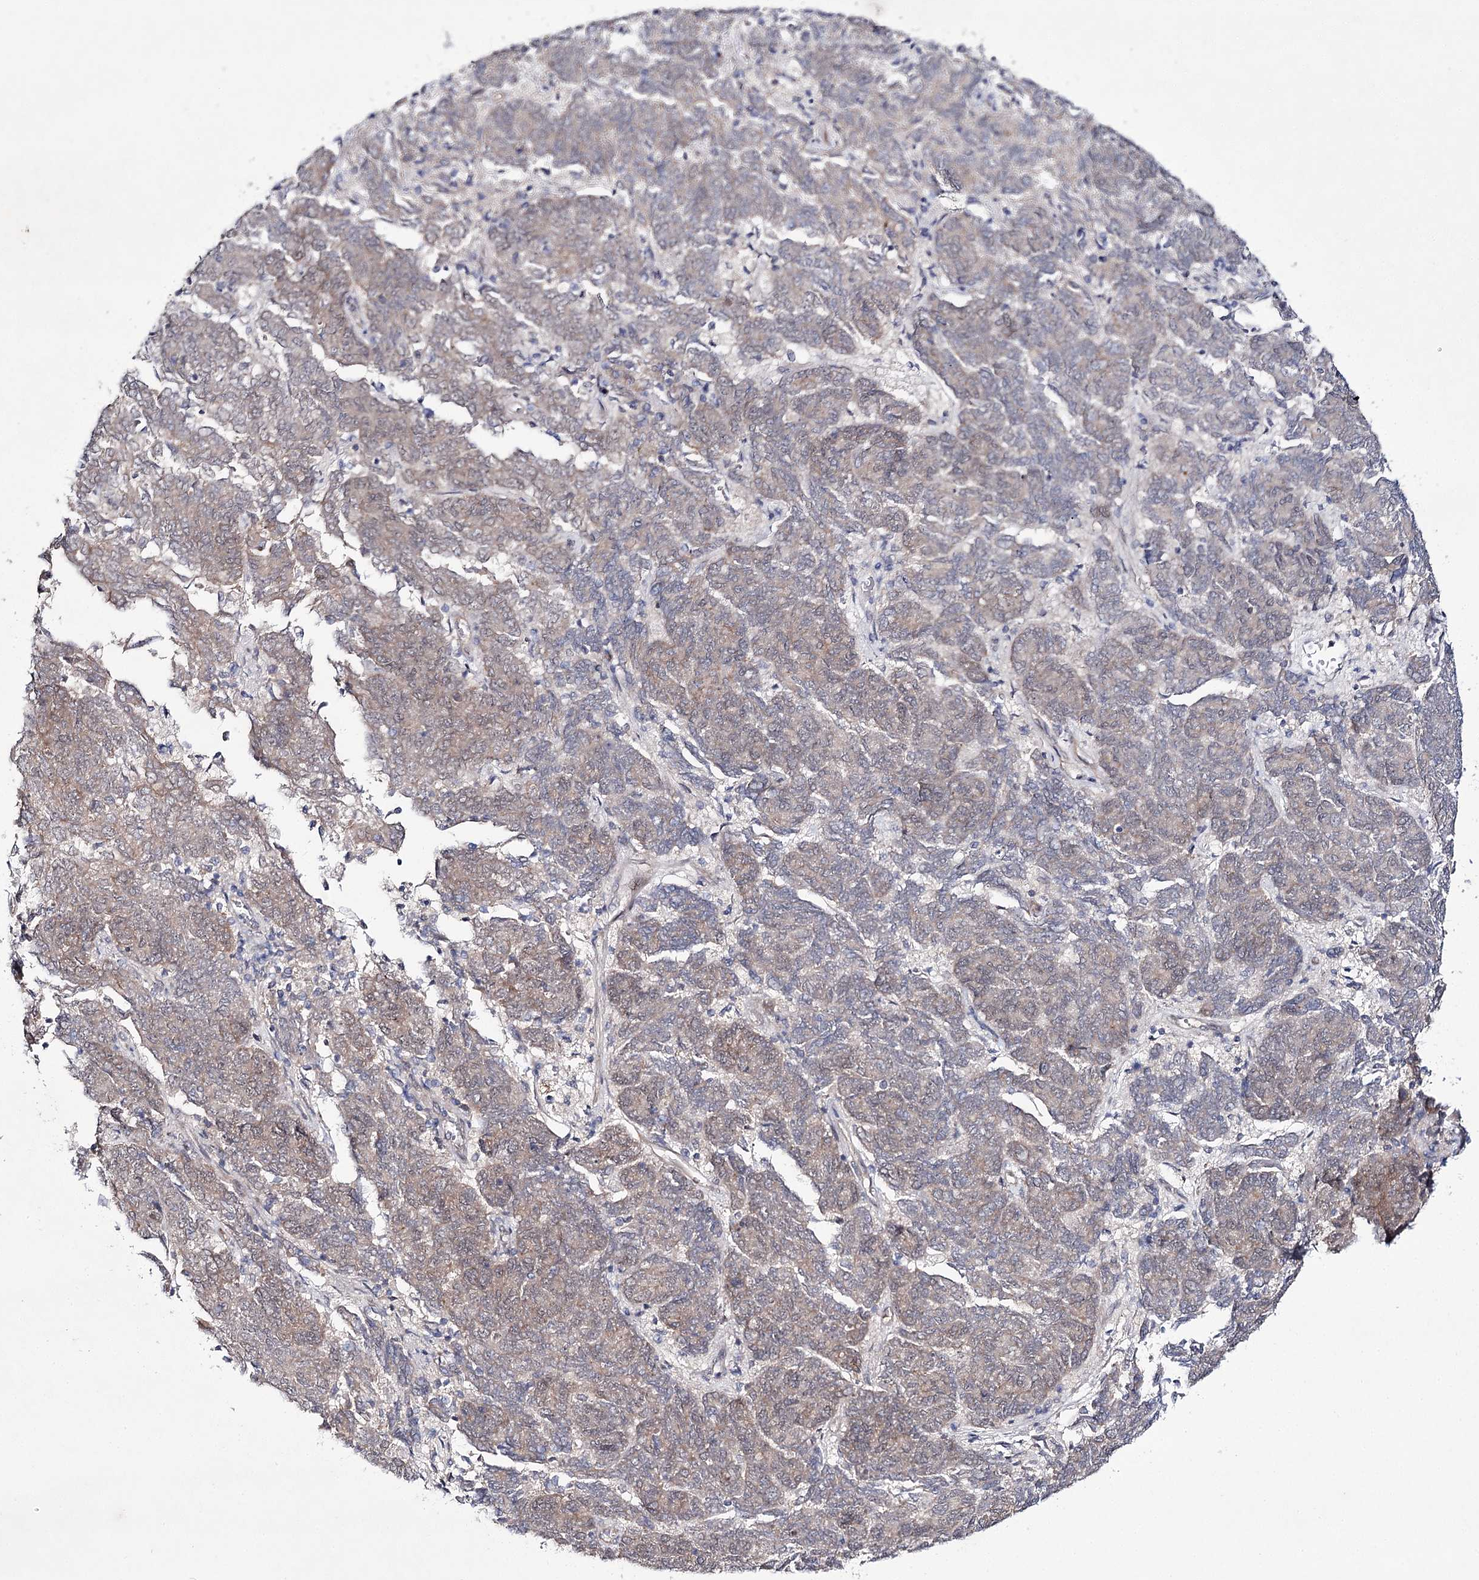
{"staining": {"intensity": "weak", "quantity": ">75%", "location": "cytoplasmic/membranous"}, "tissue": "endometrial cancer", "cell_type": "Tumor cells", "image_type": "cancer", "snomed": [{"axis": "morphology", "description": "Adenocarcinoma, NOS"}, {"axis": "topography", "description": "Endometrium"}], "caption": "Immunohistochemical staining of human adenocarcinoma (endometrial) exhibits low levels of weak cytoplasmic/membranous protein expression in approximately >75% of tumor cells.", "gene": "ARHGAP32", "patient": {"sex": "female", "age": 80}}